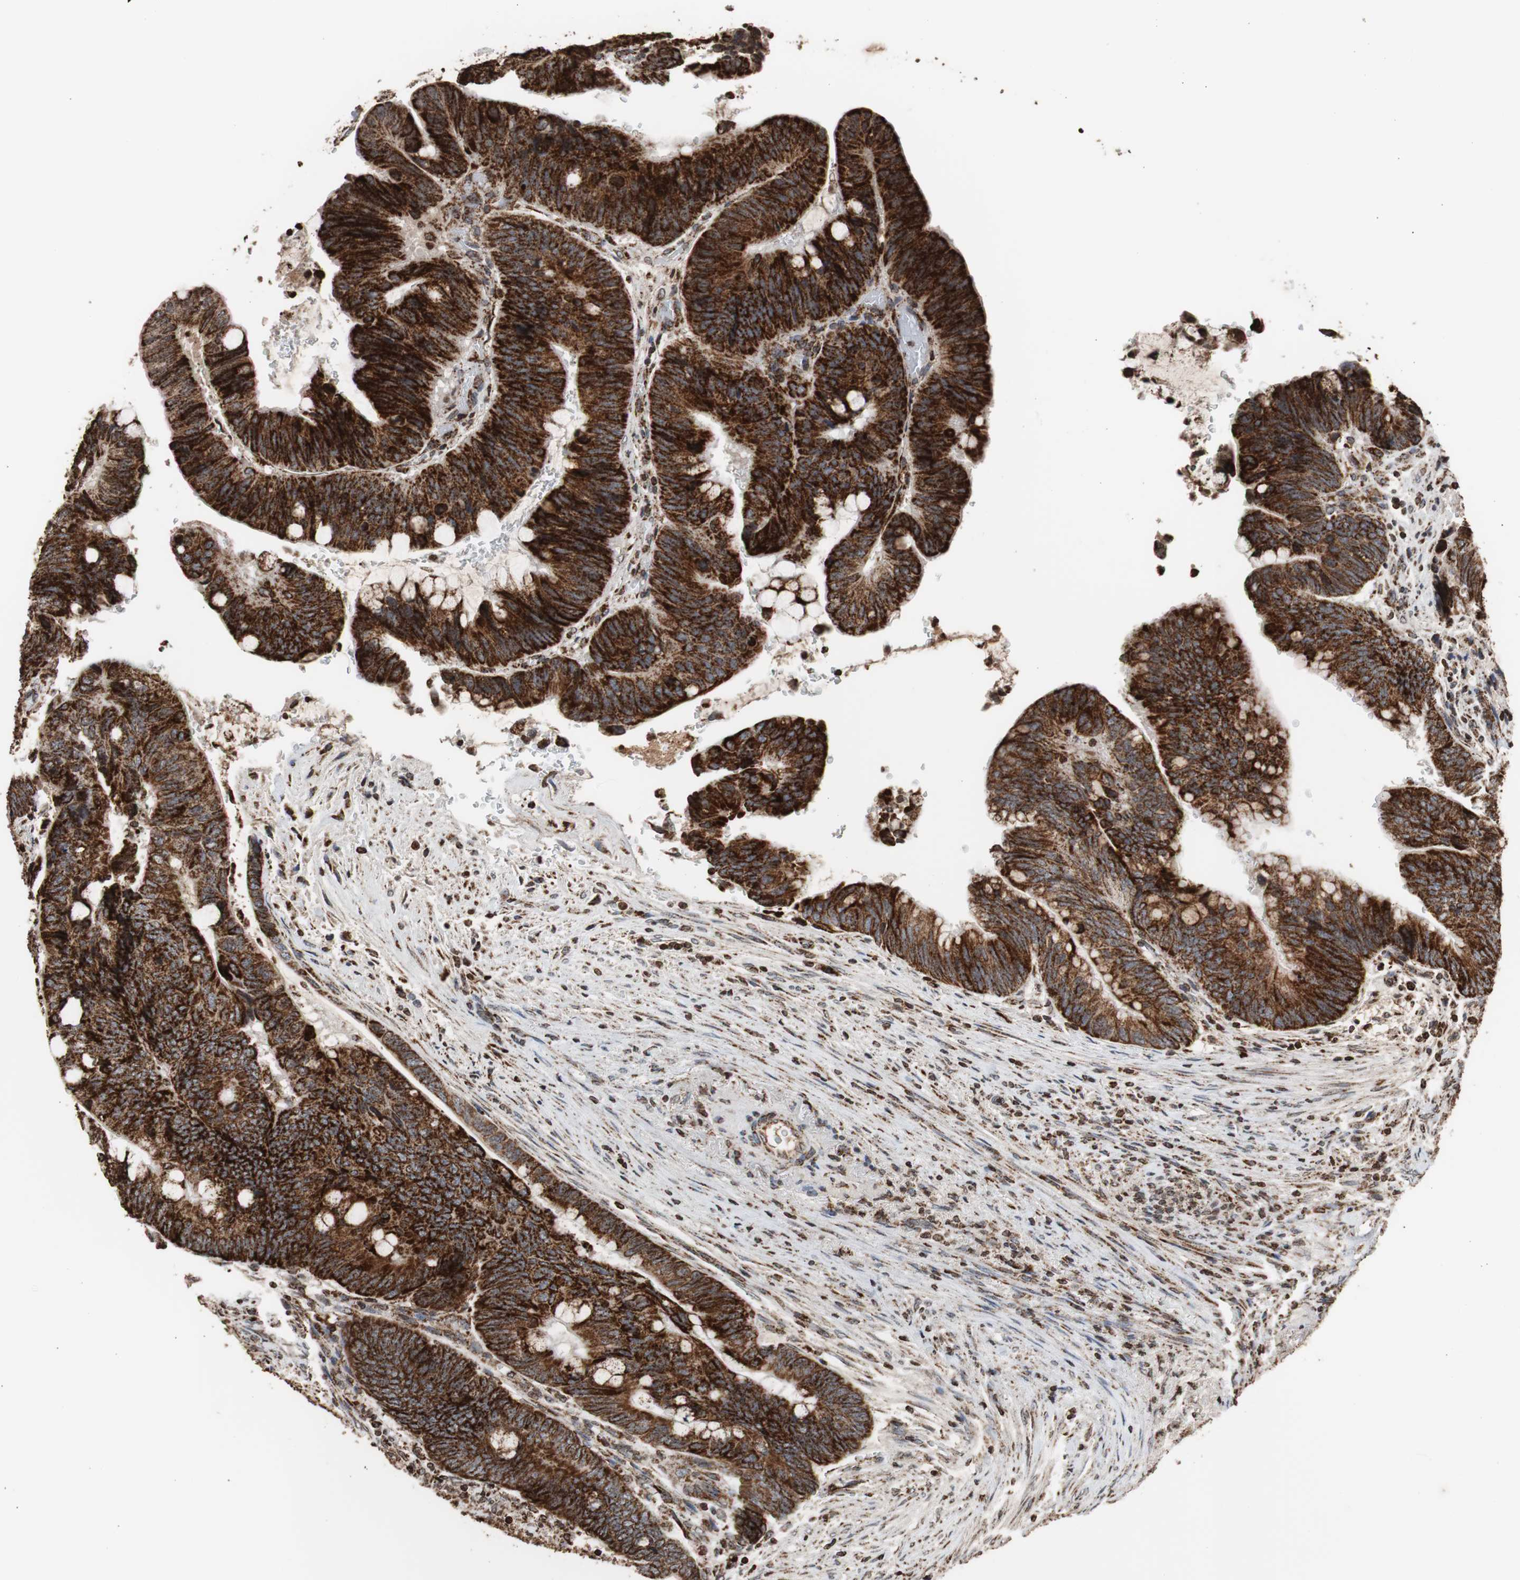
{"staining": {"intensity": "strong", "quantity": ">75%", "location": "cytoplasmic/membranous"}, "tissue": "colorectal cancer", "cell_type": "Tumor cells", "image_type": "cancer", "snomed": [{"axis": "morphology", "description": "Normal tissue, NOS"}, {"axis": "morphology", "description": "Adenocarcinoma, NOS"}, {"axis": "topography", "description": "Rectum"}, {"axis": "topography", "description": "Peripheral nerve tissue"}], "caption": "Strong cytoplasmic/membranous positivity is identified in approximately >75% of tumor cells in colorectal cancer (adenocarcinoma).", "gene": "HSPA9", "patient": {"sex": "male", "age": 92}}